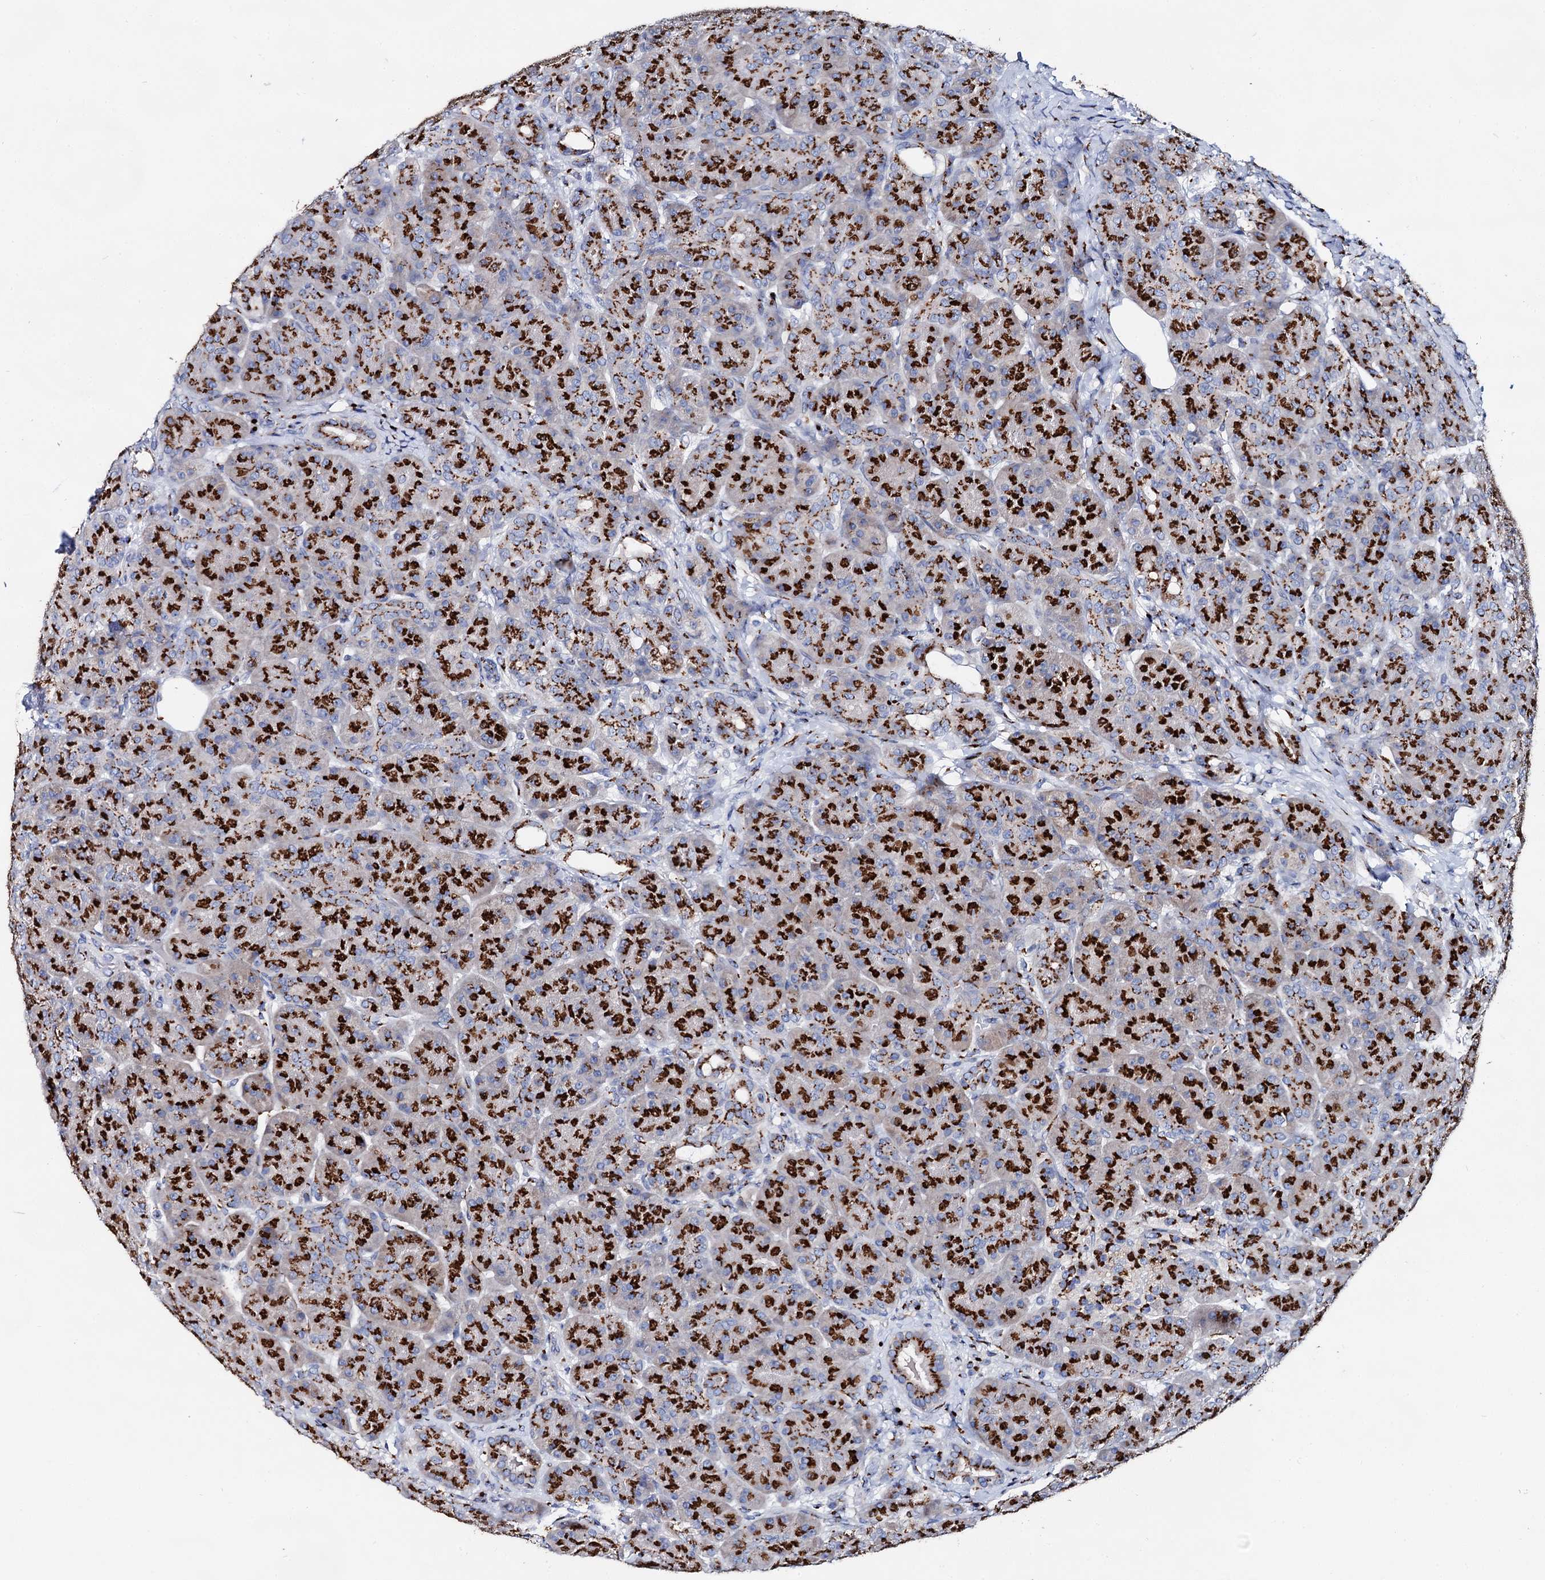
{"staining": {"intensity": "strong", "quantity": ">75%", "location": "cytoplasmic/membranous"}, "tissue": "pancreas", "cell_type": "Exocrine glandular cells", "image_type": "normal", "snomed": [{"axis": "morphology", "description": "Normal tissue, NOS"}, {"axis": "topography", "description": "Pancreas"}], "caption": "IHC micrograph of normal human pancreas stained for a protein (brown), which reveals high levels of strong cytoplasmic/membranous expression in about >75% of exocrine glandular cells.", "gene": "TM9SF3", "patient": {"sex": "male", "age": 63}}